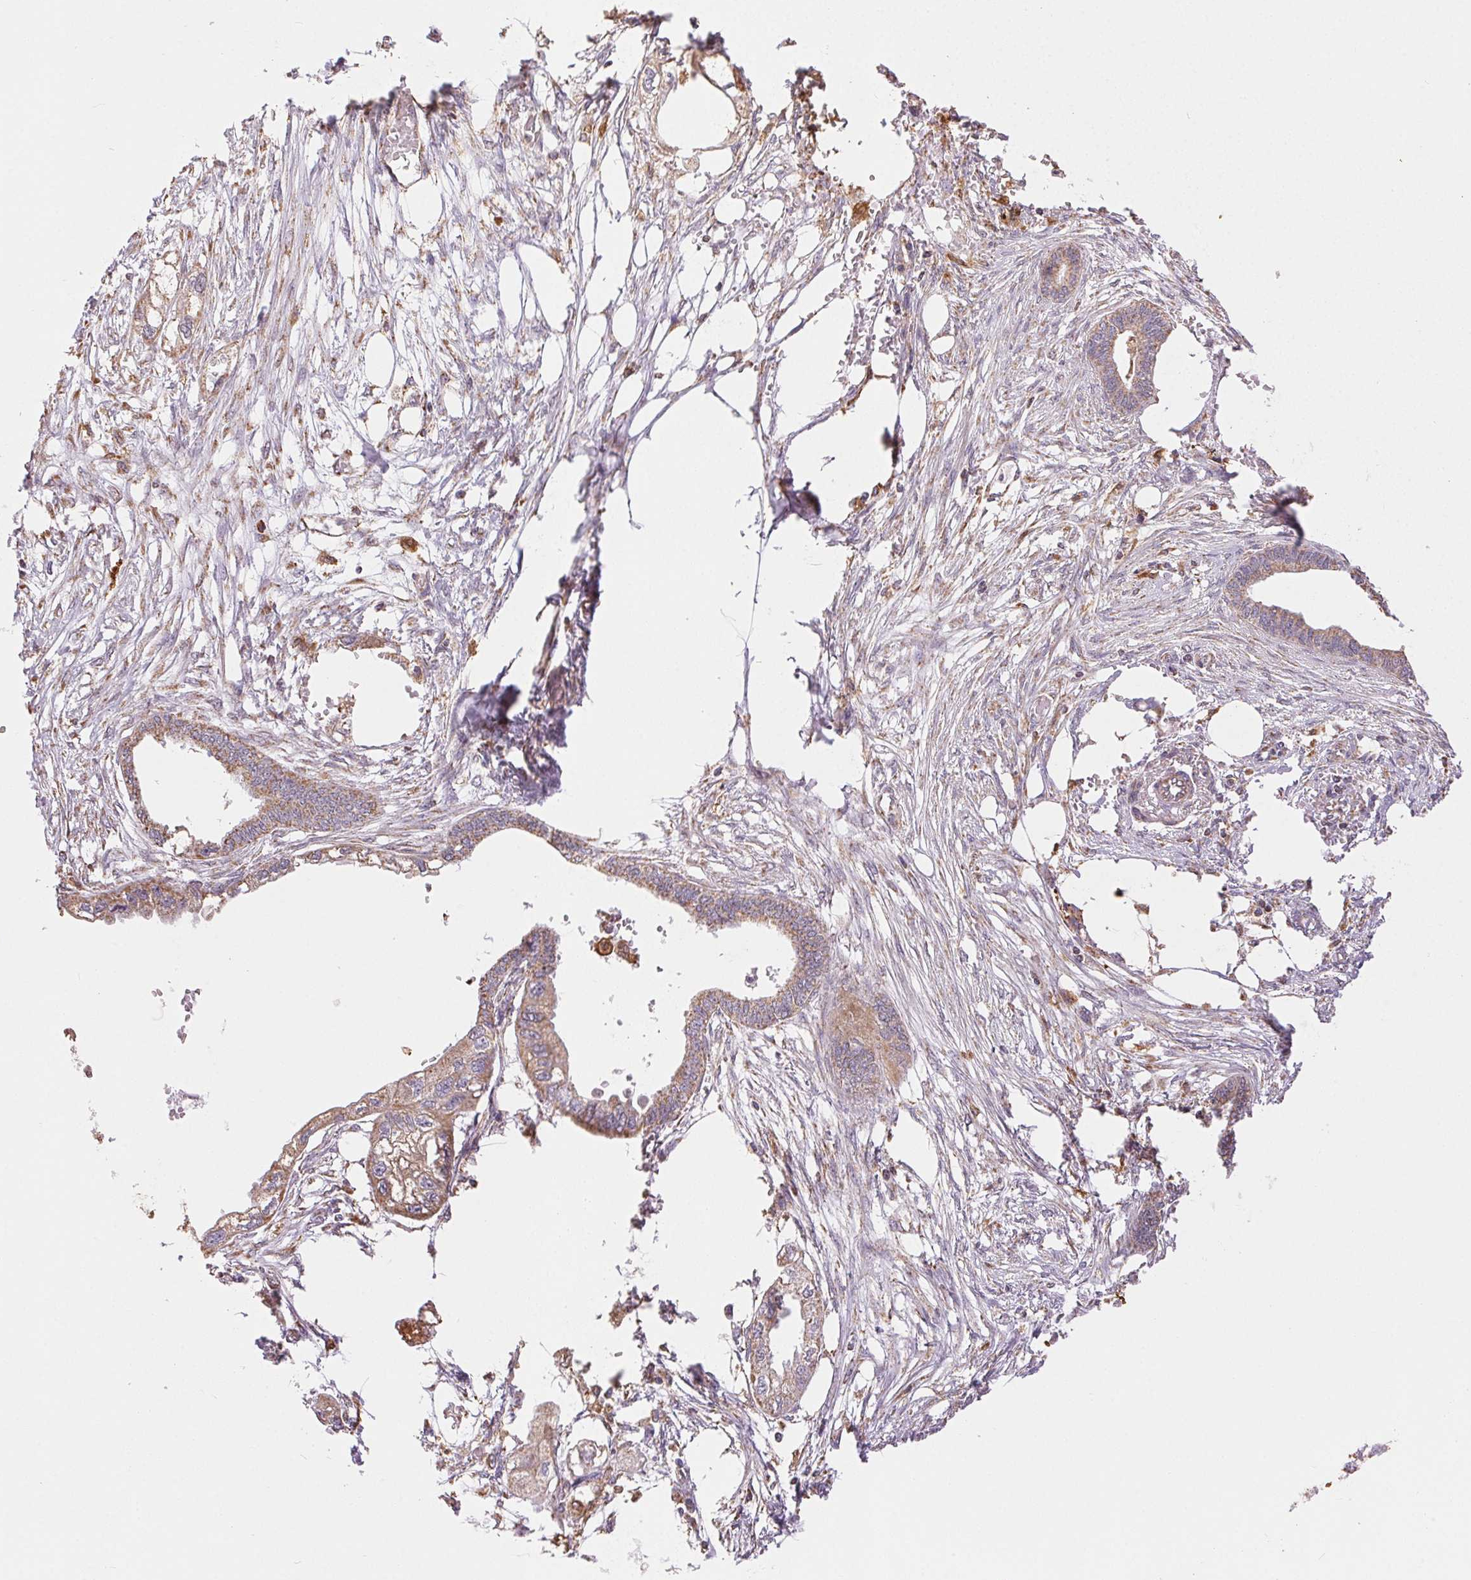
{"staining": {"intensity": "weak", "quantity": ">75%", "location": "cytoplasmic/membranous"}, "tissue": "endometrial cancer", "cell_type": "Tumor cells", "image_type": "cancer", "snomed": [{"axis": "morphology", "description": "Adenocarcinoma, NOS"}, {"axis": "morphology", "description": "Adenocarcinoma, metastatic, NOS"}, {"axis": "topography", "description": "Adipose tissue"}, {"axis": "topography", "description": "Endometrium"}], "caption": "Immunohistochemical staining of endometrial cancer (metastatic adenocarcinoma) reveals low levels of weak cytoplasmic/membranous protein staining in about >75% of tumor cells.", "gene": "PIWIL4", "patient": {"sex": "female", "age": 67}}